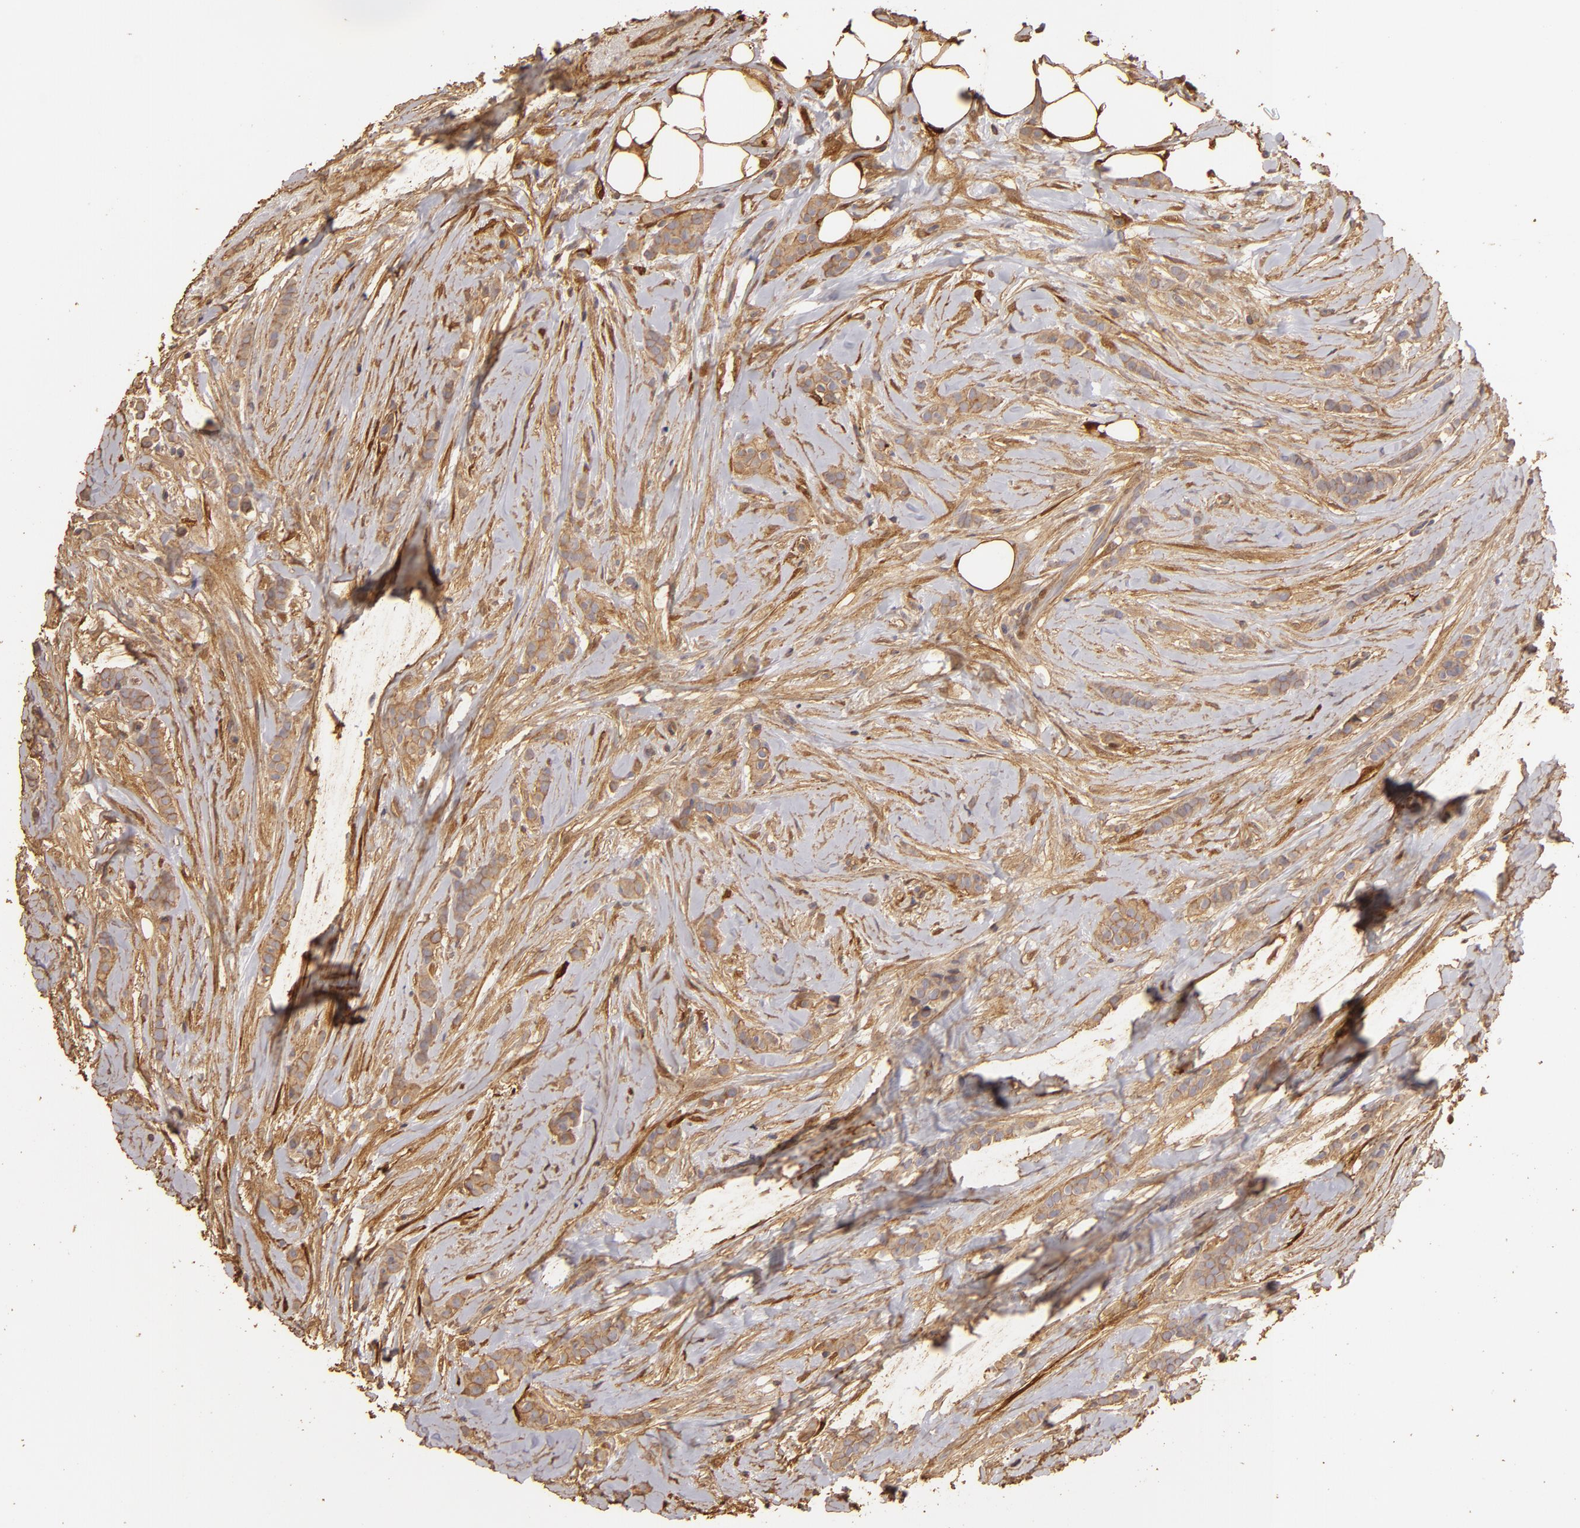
{"staining": {"intensity": "weak", "quantity": ">75%", "location": "cytoplasmic/membranous"}, "tissue": "breast cancer", "cell_type": "Tumor cells", "image_type": "cancer", "snomed": [{"axis": "morphology", "description": "Lobular carcinoma"}, {"axis": "topography", "description": "Breast"}], "caption": "Lobular carcinoma (breast) stained with immunohistochemistry exhibits weak cytoplasmic/membranous positivity in approximately >75% of tumor cells.", "gene": "HSPB6", "patient": {"sex": "female", "age": 56}}